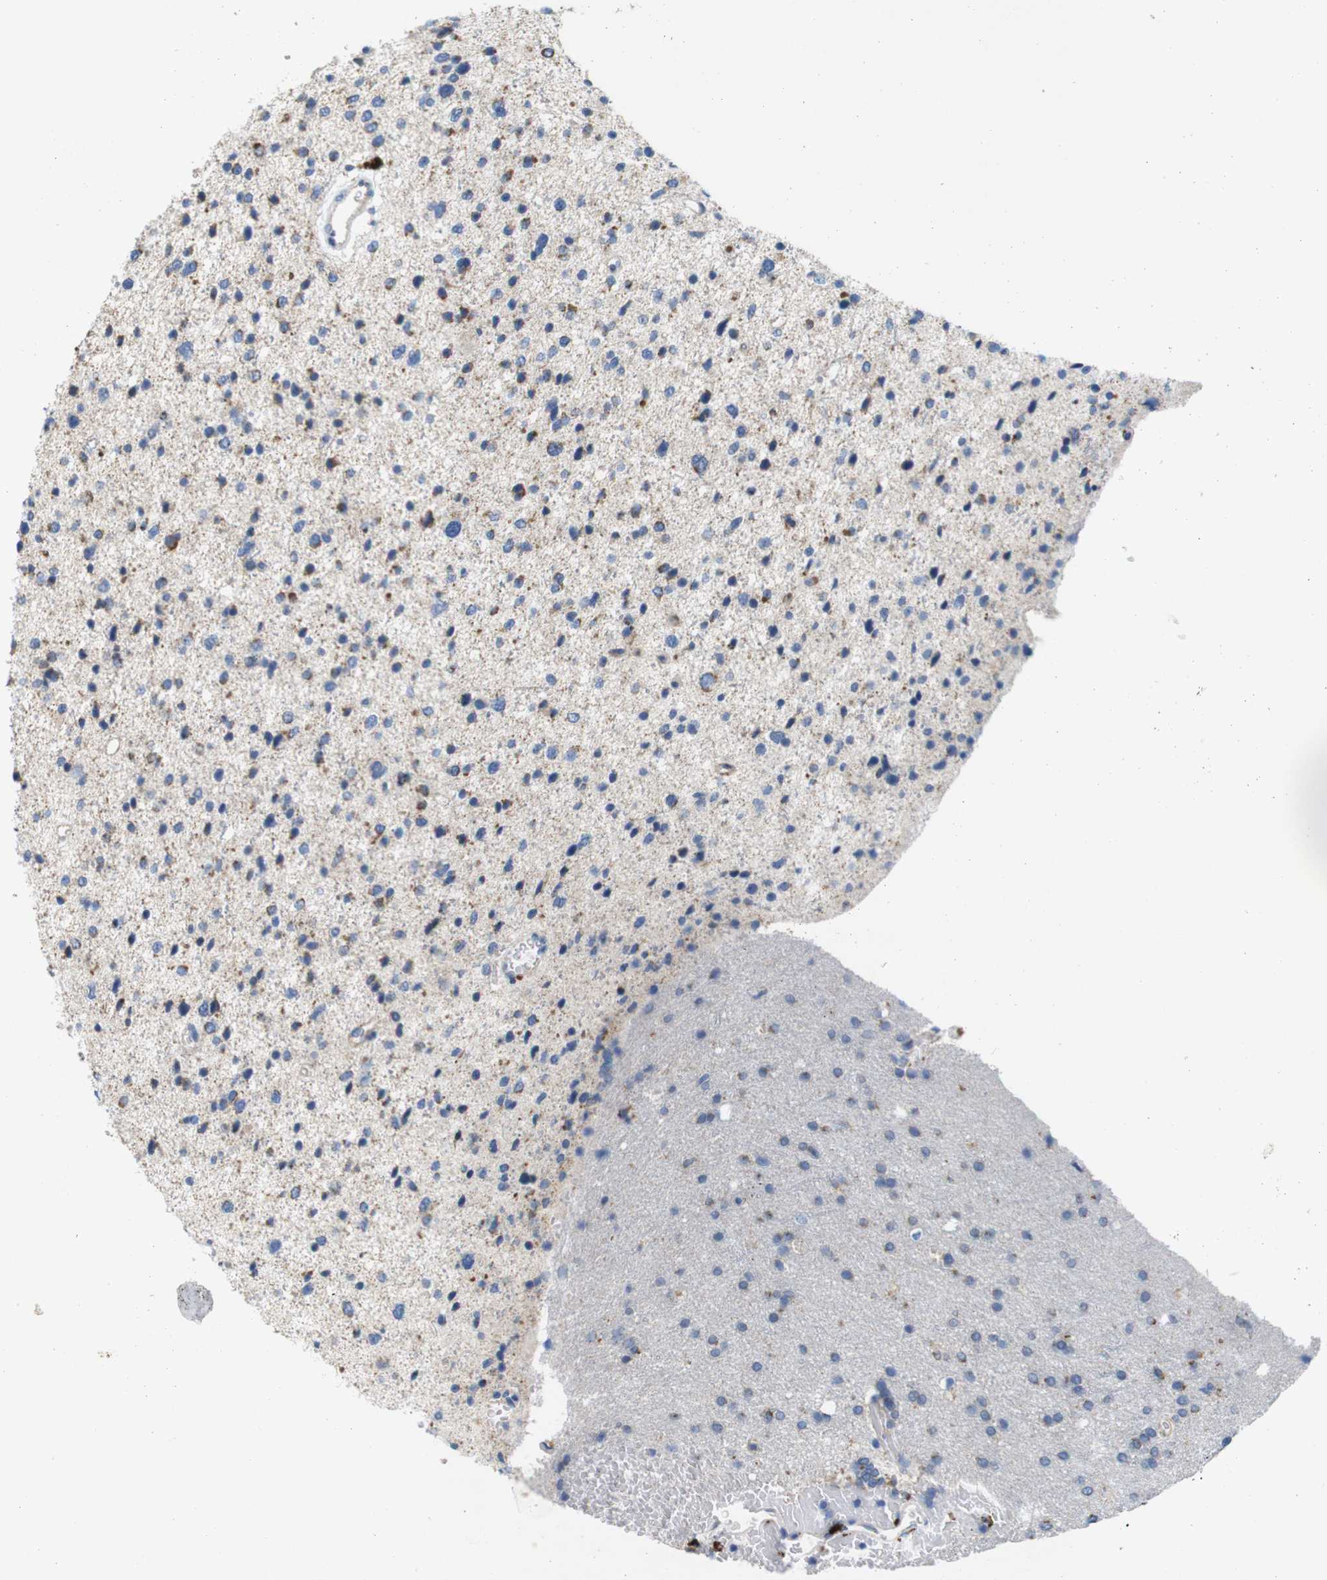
{"staining": {"intensity": "moderate", "quantity": ">75%", "location": "cytoplasmic/membranous"}, "tissue": "glioma", "cell_type": "Tumor cells", "image_type": "cancer", "snomed": [{"axis": "morphology", "description": "Glioma, malignant, Low grade"}, {"axis": "topography", "description": "Brain"}], "caption": "DAB immunohistochemical staining of low-grade glioma (malignant) demonstrates moderate cytoplasmic/membranous protein positivity in about >75% of tumor cells.", "gene": "F2RL1", "patient": {"sex": "female", "age": 37}}